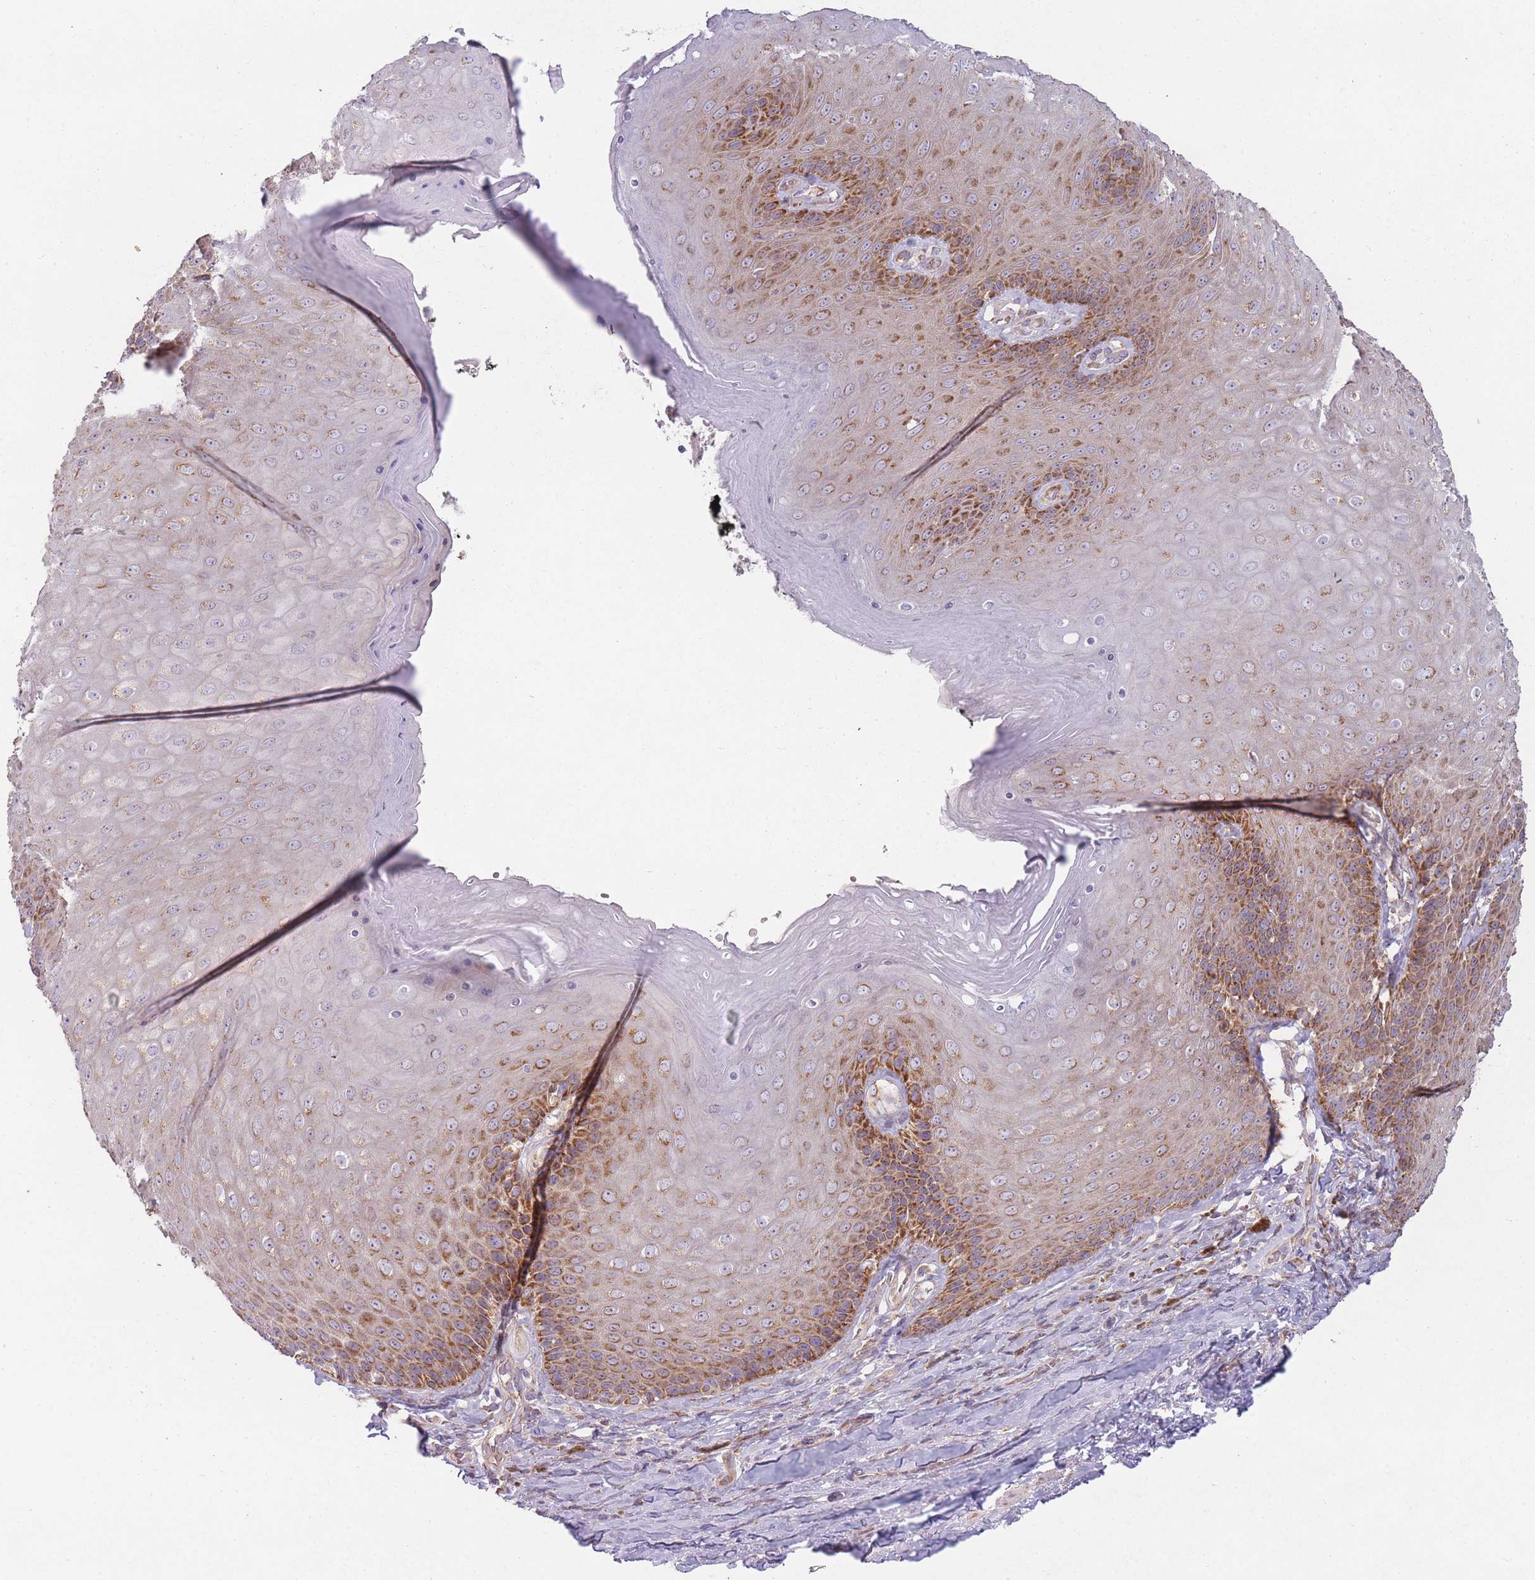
{"staining": {"intensity": "moderate", "quantity": "25%-75%", "location": "cytoplasmic/membranous"}, "tissue": "skin", "cell_type": "Epidermal cells", "image_type": "normal", "snomed": [{"axis": "morphology", "description": "Normal tissue, NOS"}, {"axis": "topography", "description": "Anal"}, {"axis": "topography", "description": "Peripheral nerve tissue"}], "caption": "An immunohistochemistry (IHC) image of benign tissue is shown. Protein staining in brown highlights moderate cytoplasmic/membranous positivity in skin within epidermal cells.", "gene": "ENSG00000255639", "patient": {"sex": "male", "age": 53}}